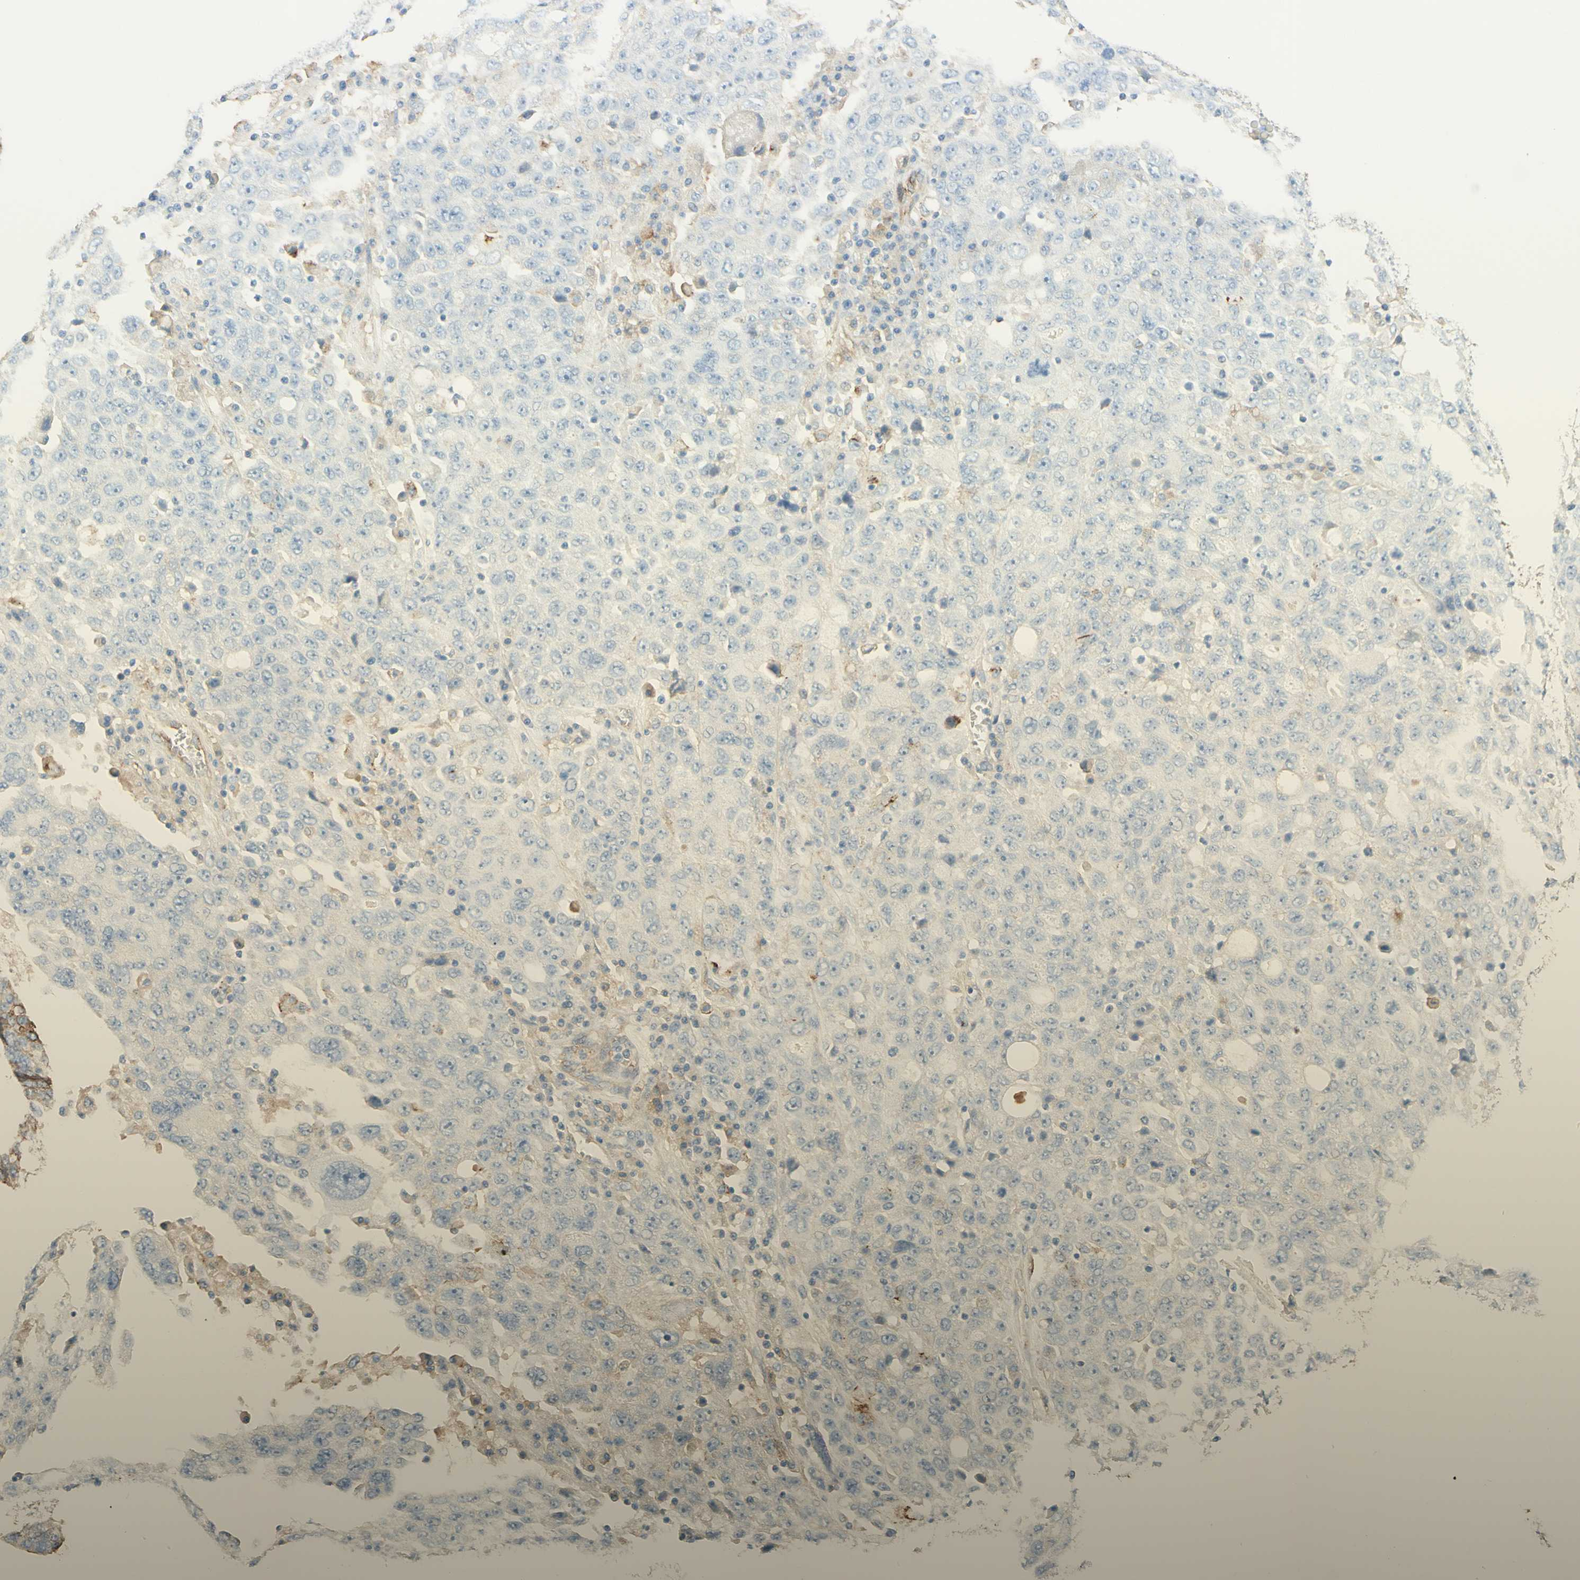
{"staining": {"intensity": "weak", "quantity": "<25%", "location": "cytoplasmic/membranous"}, "tissue": "ovarian cancer", "cell_type": "Tumor cells", "image_type": "cancer", "snomed": [{"axis": "morphology", "description": "Carcinoma, endometroid"}, {"axis": "topography", "description": "Ovary"}], "caption": "Ovarian endometroid carcinoma was stained to show a protein in brown. There is no significant staining in tumor cells.", "gene": "ALCAM", "patient": {"sex": "female", "age": 62}}